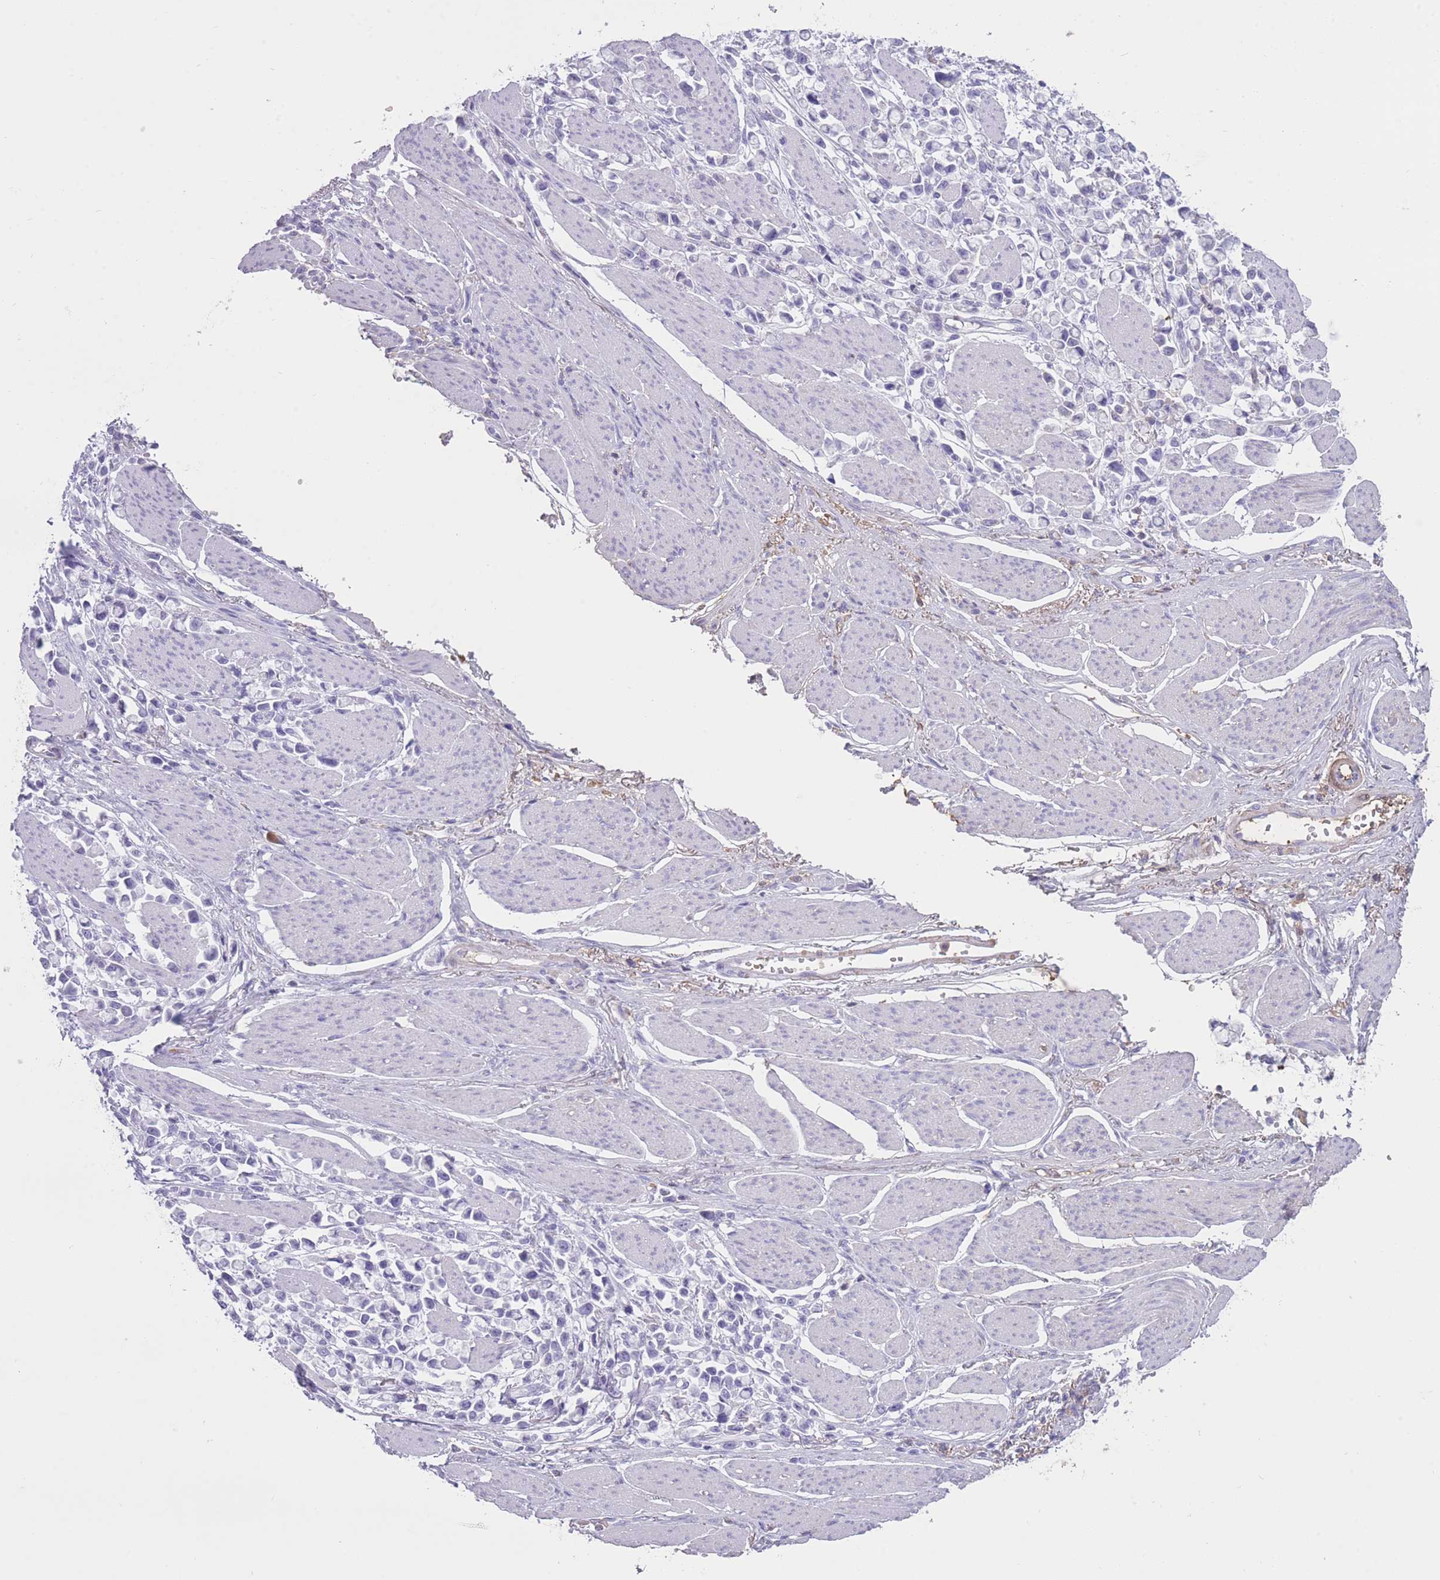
{"staining": {"intensity": "negative", "quantity": "none", "location": "none"}, "tissue": "stomach cancer", "cell_type": "Tumor cells", "image_type": "cancer", "snomed": [{"axis": "morphology", "description": "Adenocarcinoma, NOS"}, {"axis": "topography", "description": "Stomach"}], "caption": "IHC of stomach cancer (adenocarcinoma) shows no positivity in tumor cells.", "gene": "AP3S2", "patient": {"sex": "female", "age": 81}}